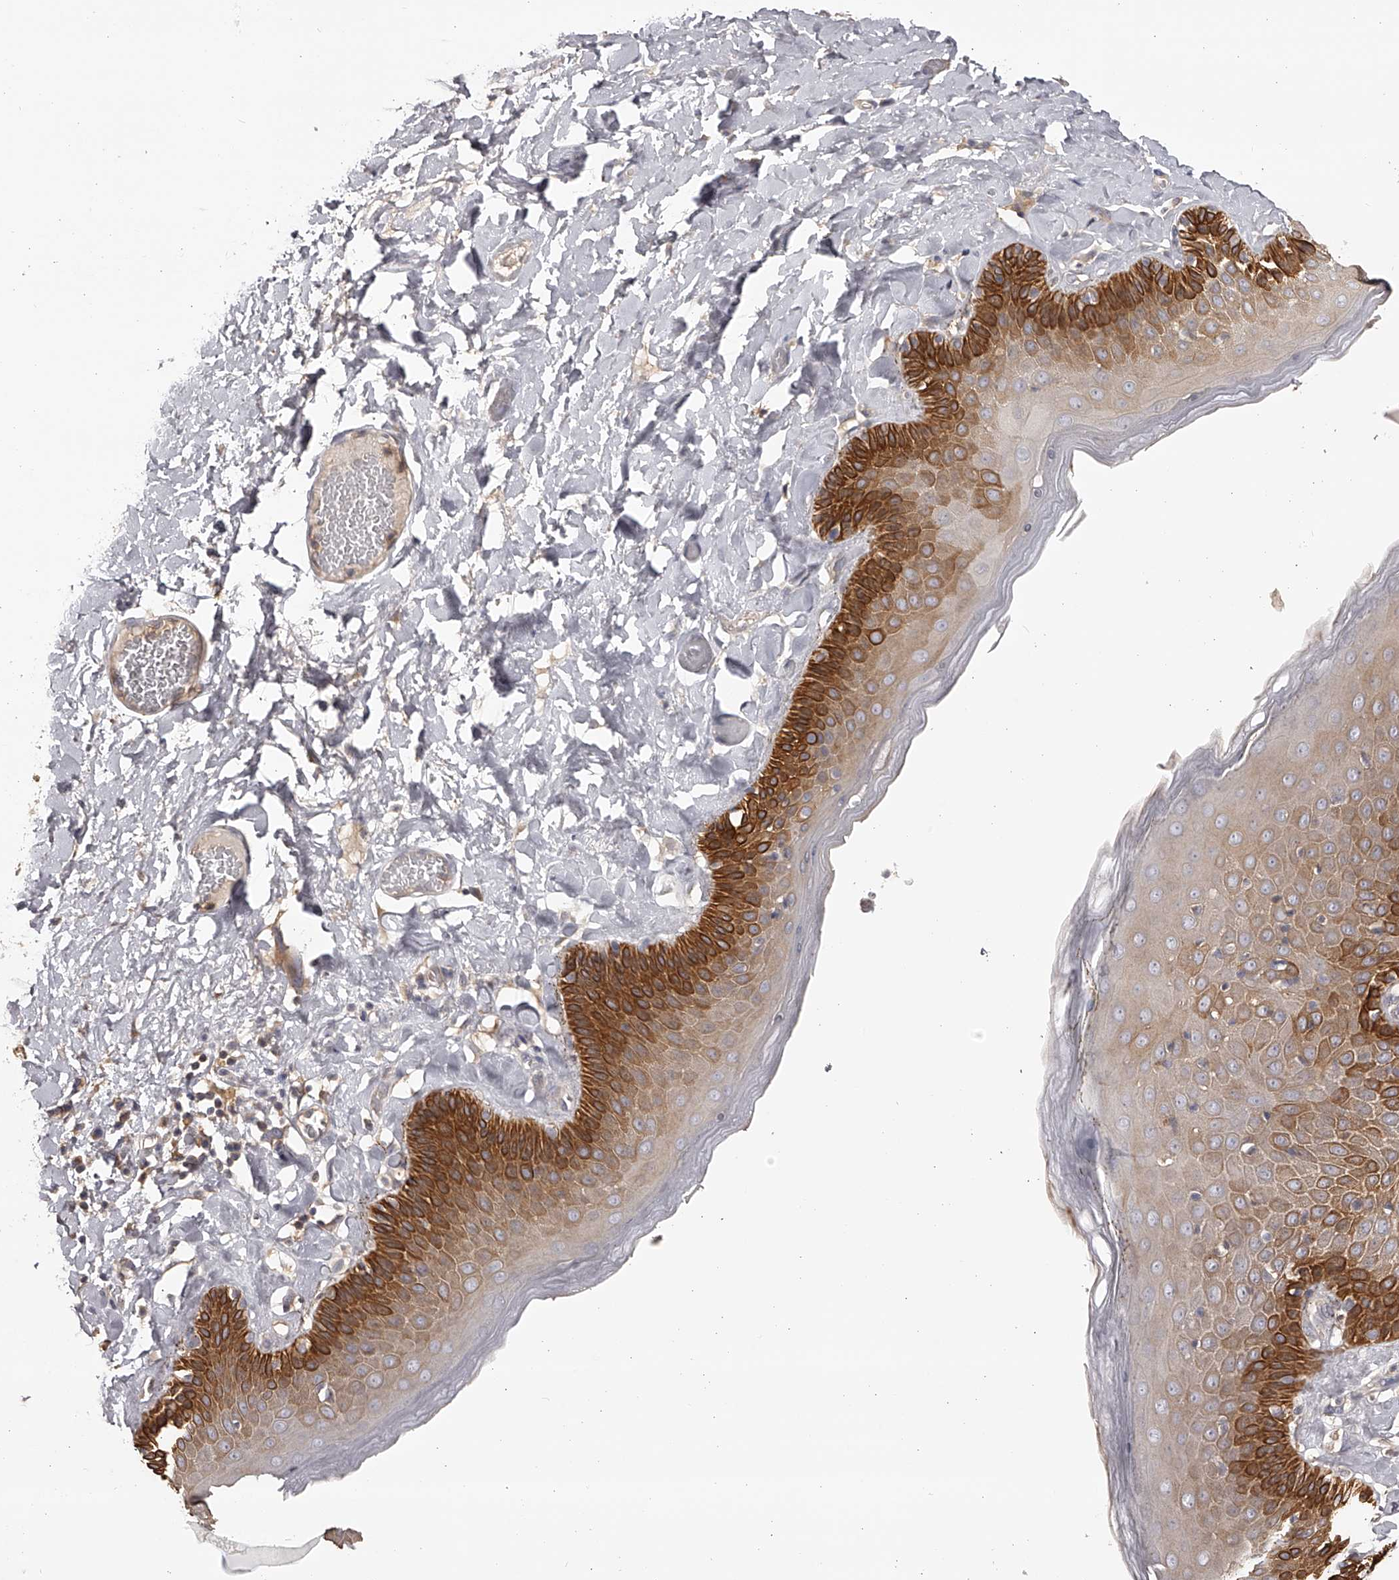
{"staining": {"intensity": "strong", "quantity": "25%-75%", "location": "cytoplasmic/membranous"}, "tissue": "skin", "cell_type": "Epidermal cells", "image_type": "normal", "snomed": [{"axis": "morphology", "description": "Normal tissue, NOS"}, {"axis": "topography", "description": "Anal"}], "caption": "About 25%-75% of epidermal cells in benign human skin reveal strong cytoplasmic/membranous protein expression as visualized by brown immunohistochemical staining.", "gene": "TNN", "patient": {"sex": "male", "age": 69}}